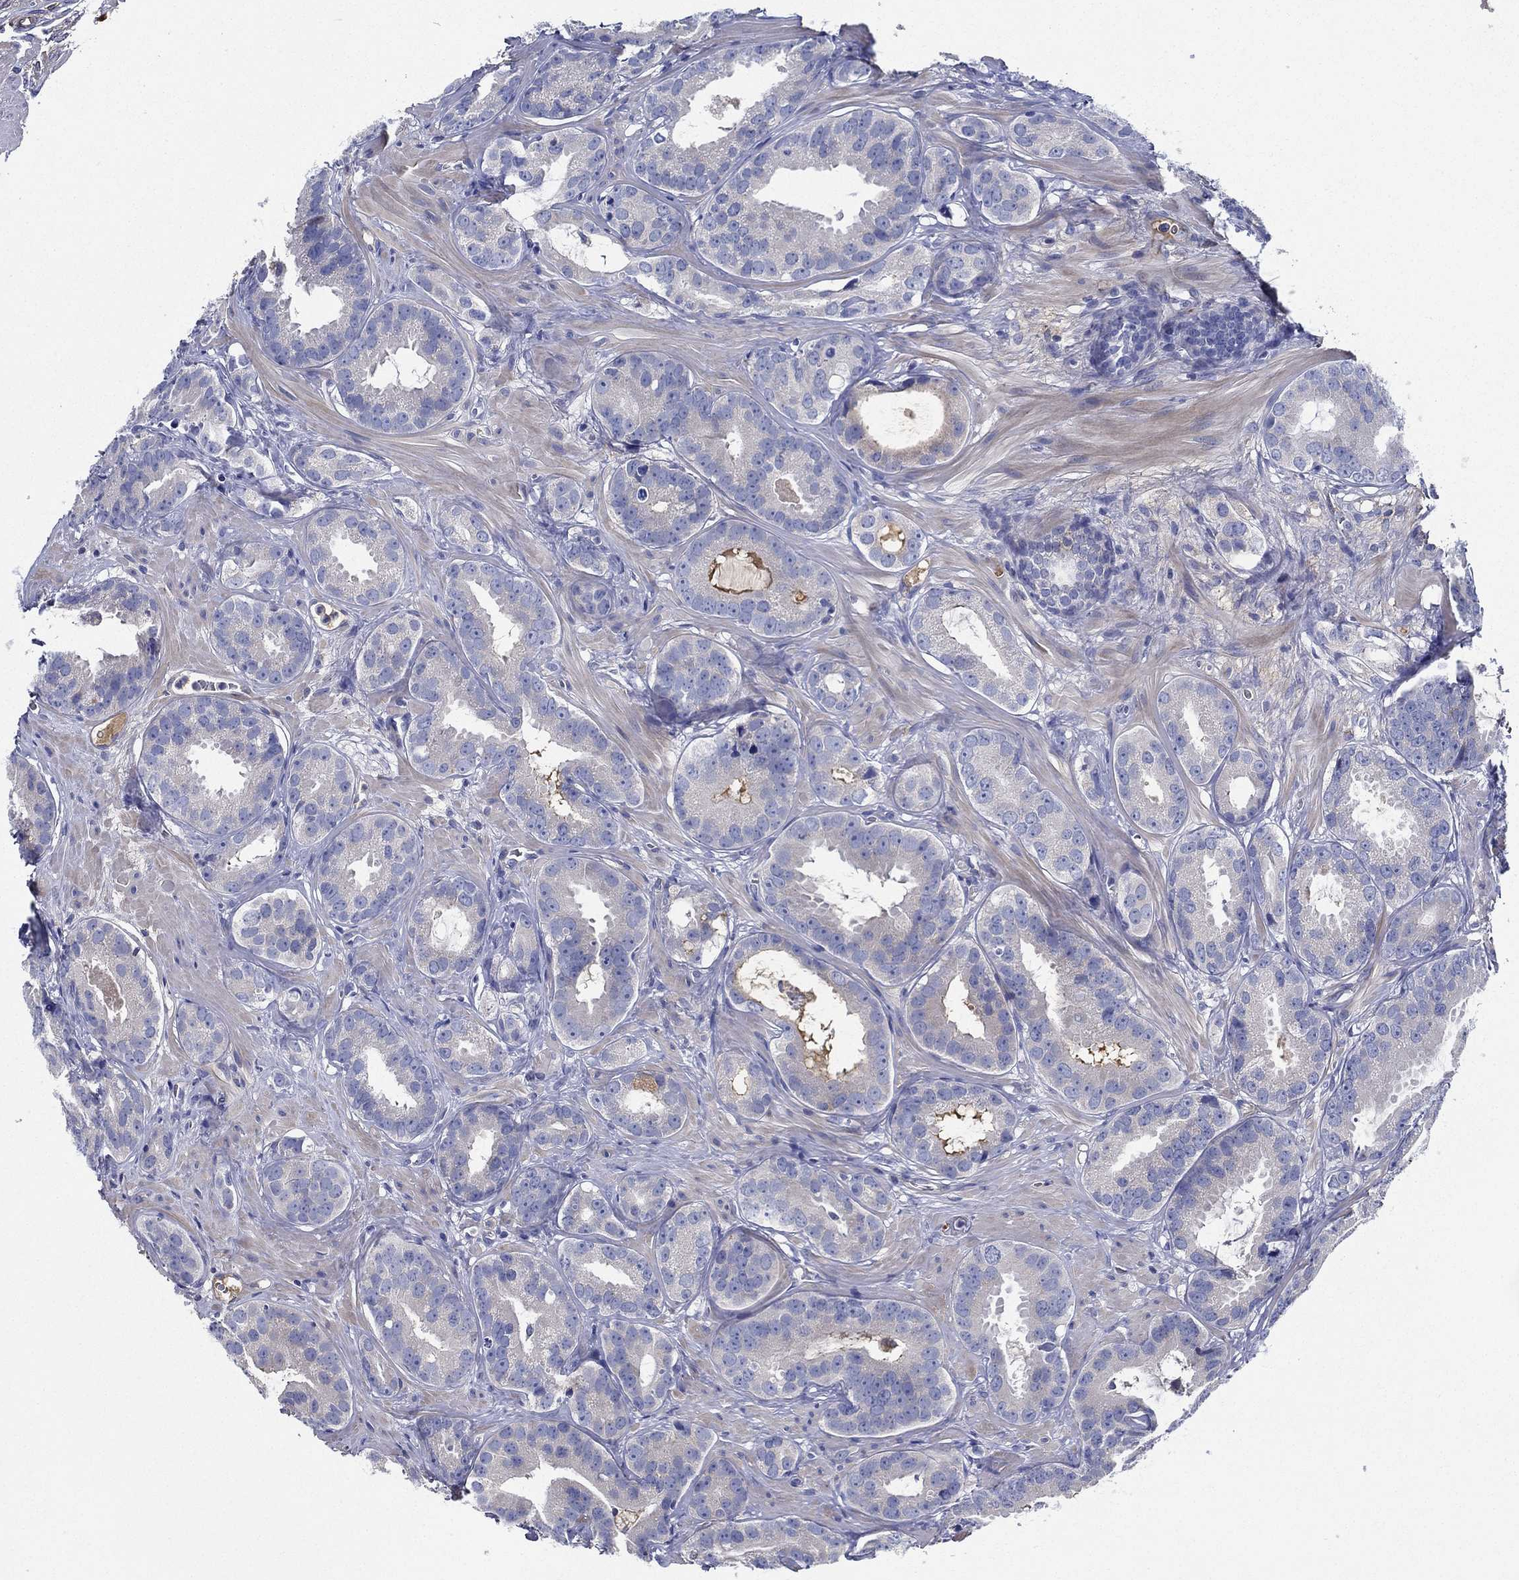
{"staining": {"intensity": "negative", "quantity": "none", "location": "none"}, "tissue": "prostate cancer", "cell_type": "Tumor cells", "image_type": "cancer", "snomed": [{"axis": "morphology", "description": "Adenocarcinoma, NOS"}, {"axis": "topography", "description": "Prostate"}], "caption": "This is an immunohistochemistry (IHC) micrograph of human prostate cancer (adenocarcinoma). There is no expression in tumor cells.", "gene": "TMPRSS11D", "patient": {"sex": "male", "age": 69}}